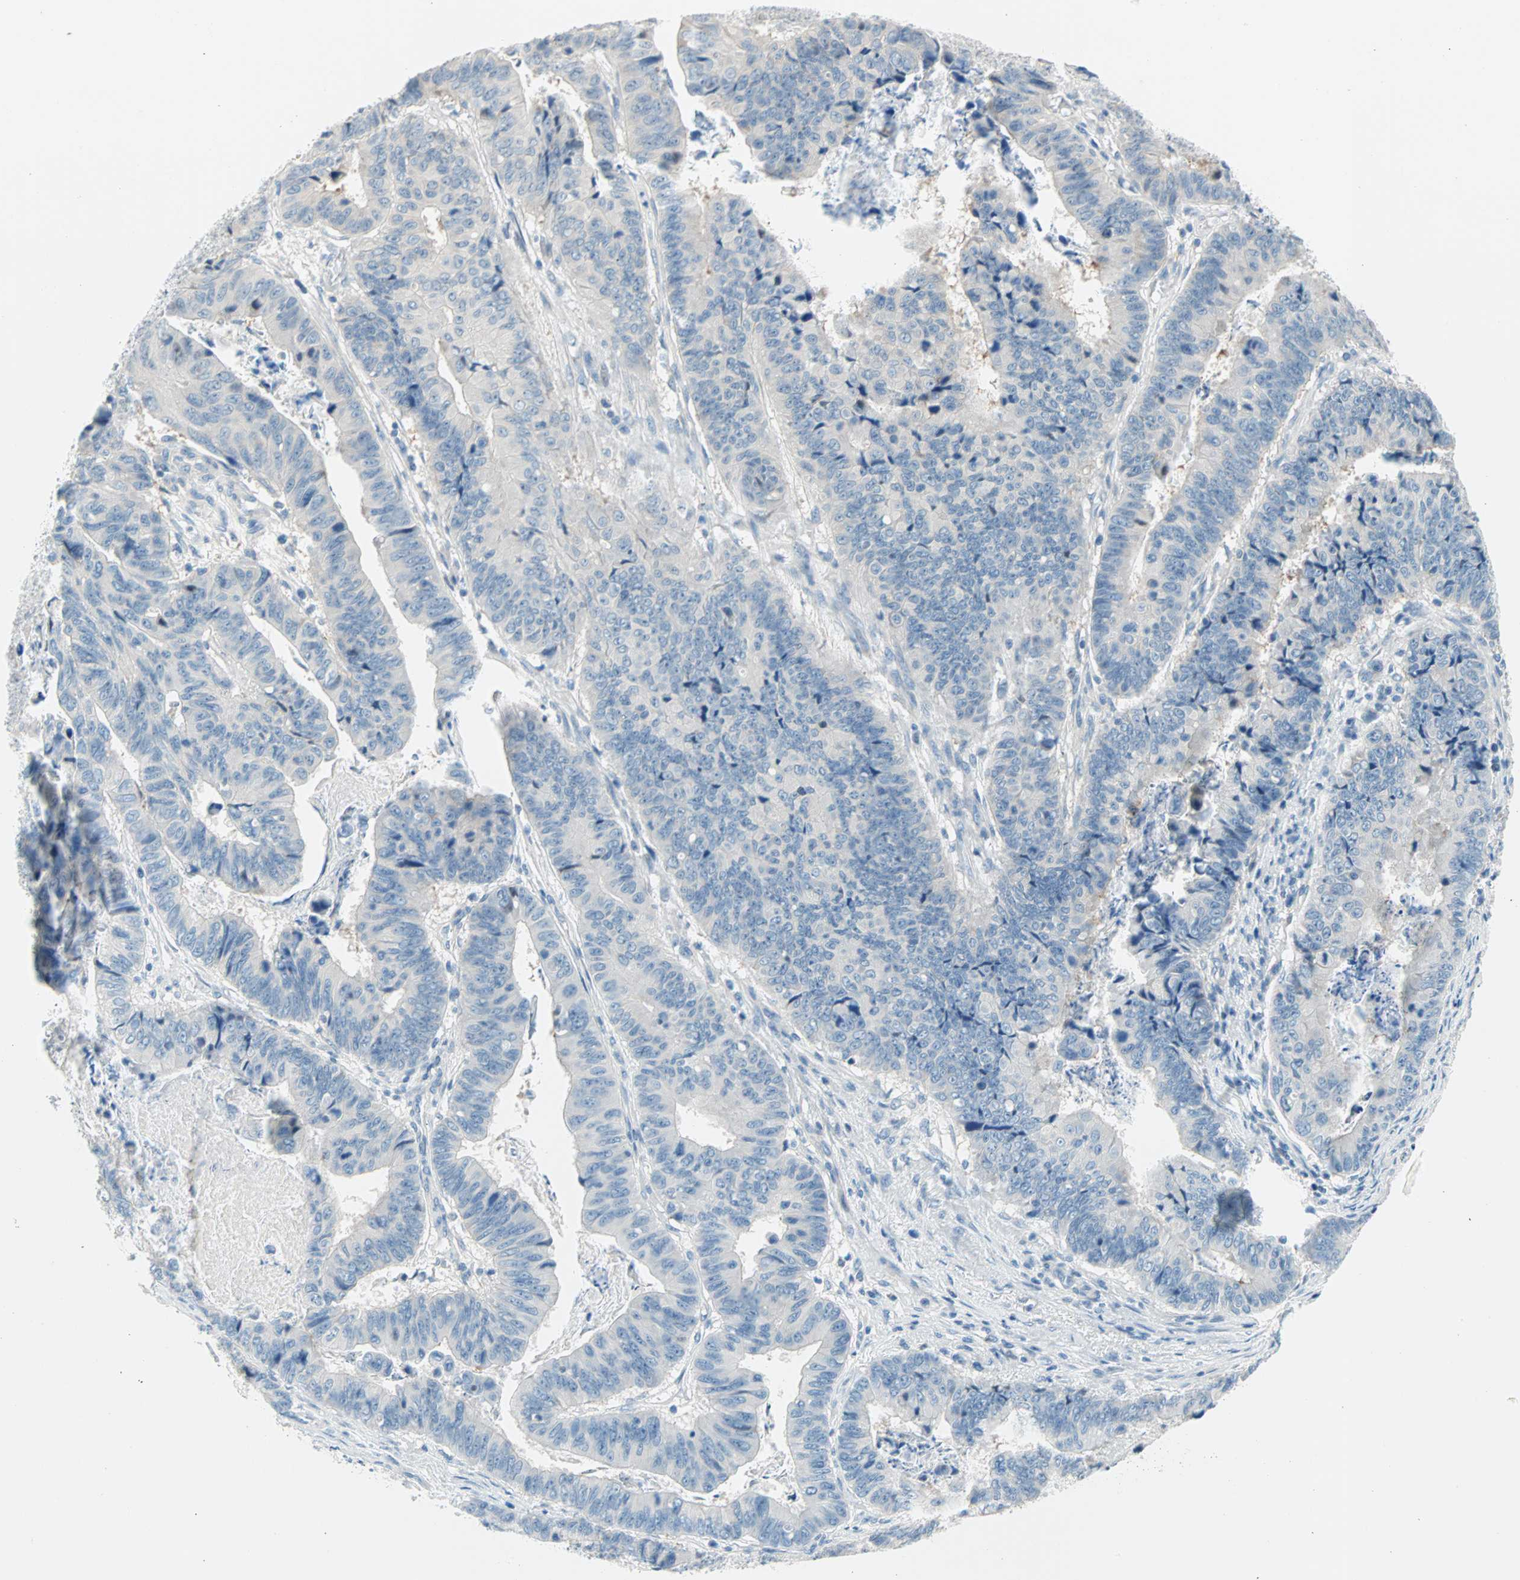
{"staining": {"intensity": "negative", "quantity": "none", "location": "none"}, "tissue": "stomach cancer", "cell_type": "Tumor cells", "image_type": "cancer", "snomed": [{"axis": "morphology", "description": "Adenocarcinoma, NOS"}, {"axis": "topography", "description": "Stomach, lower"}], "caption": "A photomicrograph of adenocarcinoma (stomach) stained for a protein demonstrates no brown staining in tumor cells. (DAB IHC with hematoxylin counter stain).", "gene": "TMEM163", "patient": {"sex": "male", "age": 77}}